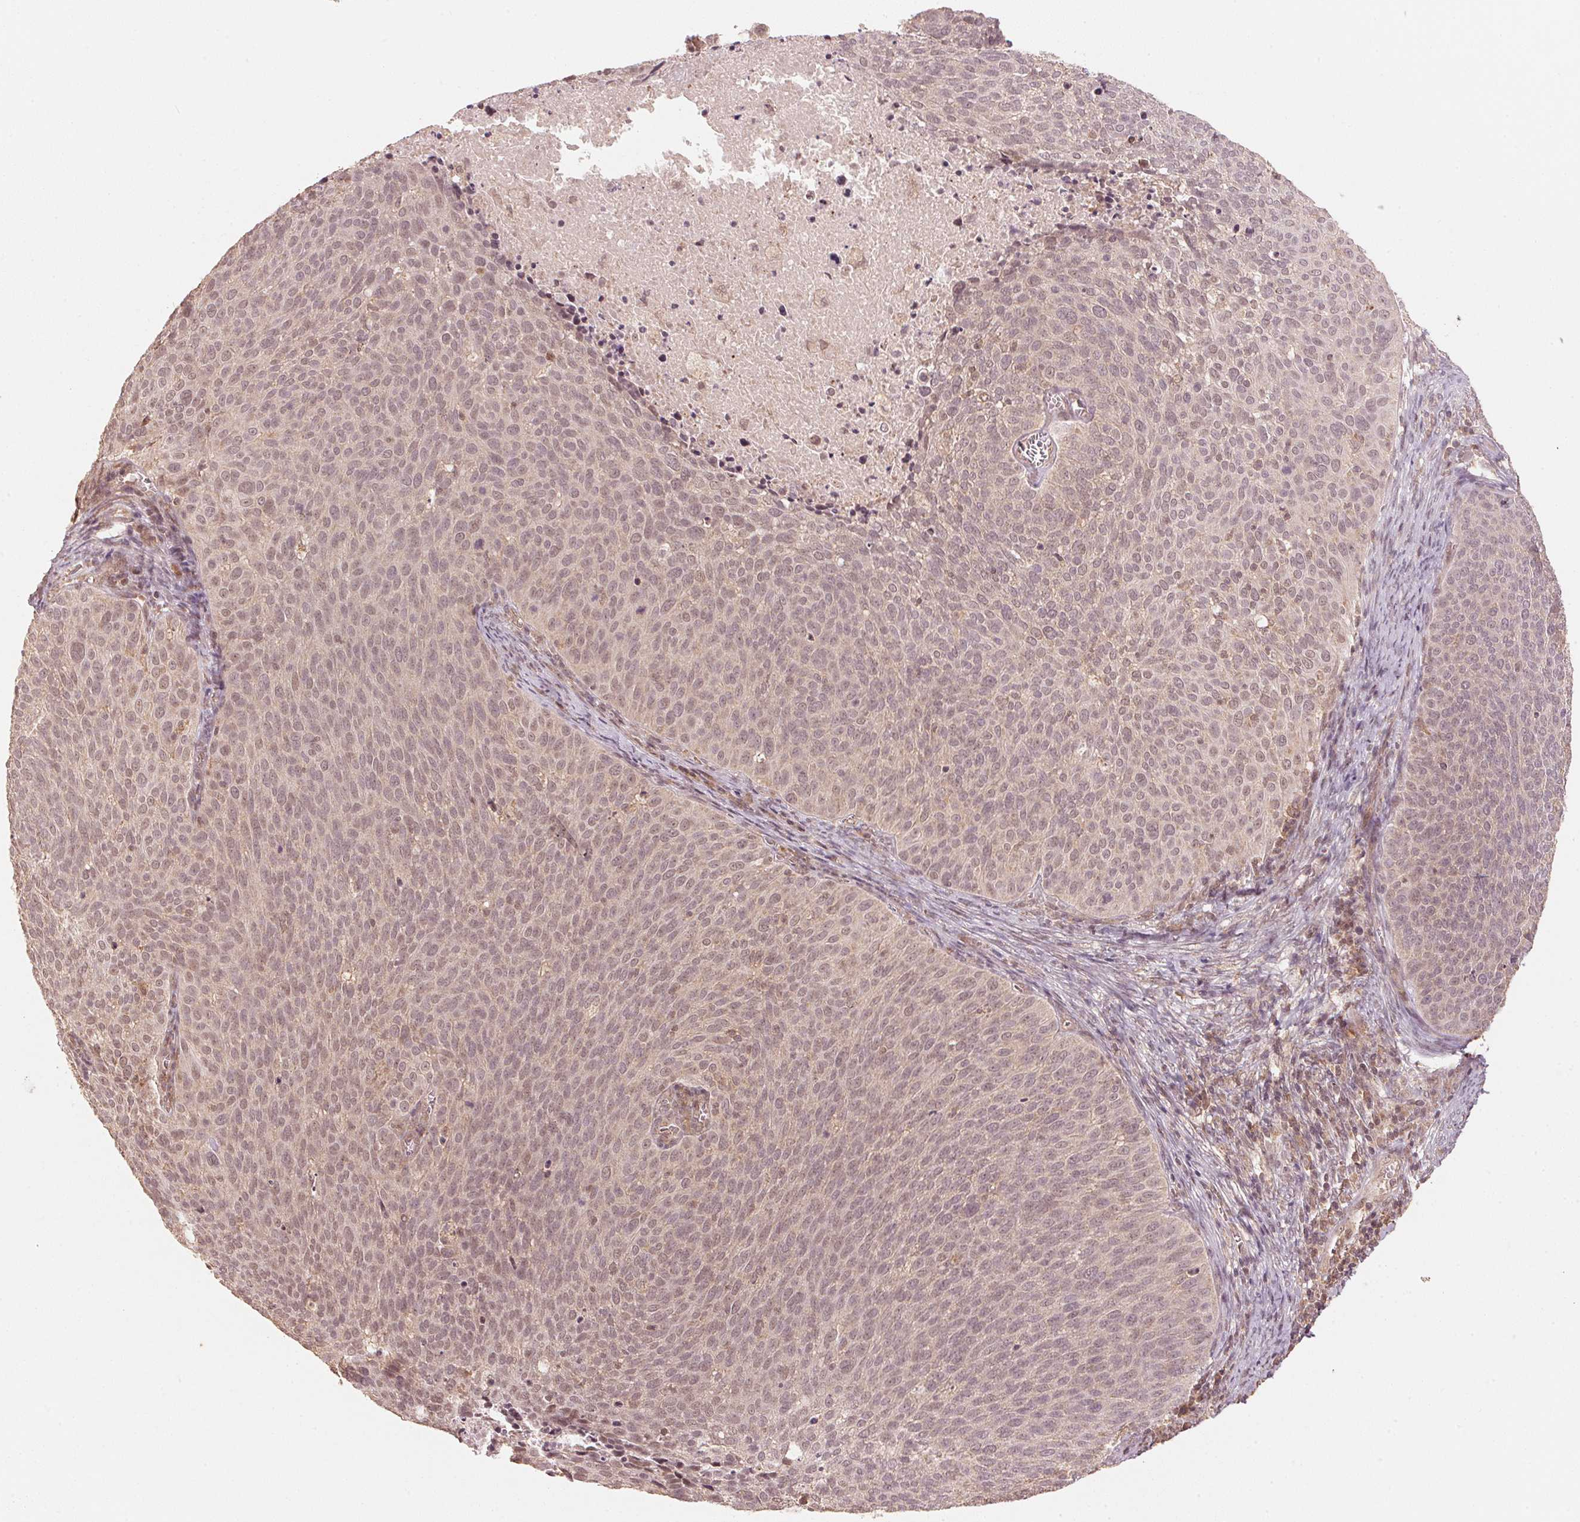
{"staining": {"intensity": "moderate", "quantity": ">75%", "location": "nuclear"}, "tissue": "cervical cancer", "cell_type": "Tumor cells", "image_type": "cancer", "snomed": [{"axis": "morphology", "description": "Squamous cell carcinoma, NOS"}, {"axis": "topography", "description": "Cervix"}], "caption": "Immunohistochemical staining of human cervical squamous cell carcinoma demonstrates medium levels of moderate nuclear expression in about >75% of tumor cells.", "gene": "C2orf73", "patient": {"sex": "female", "age": 39}}